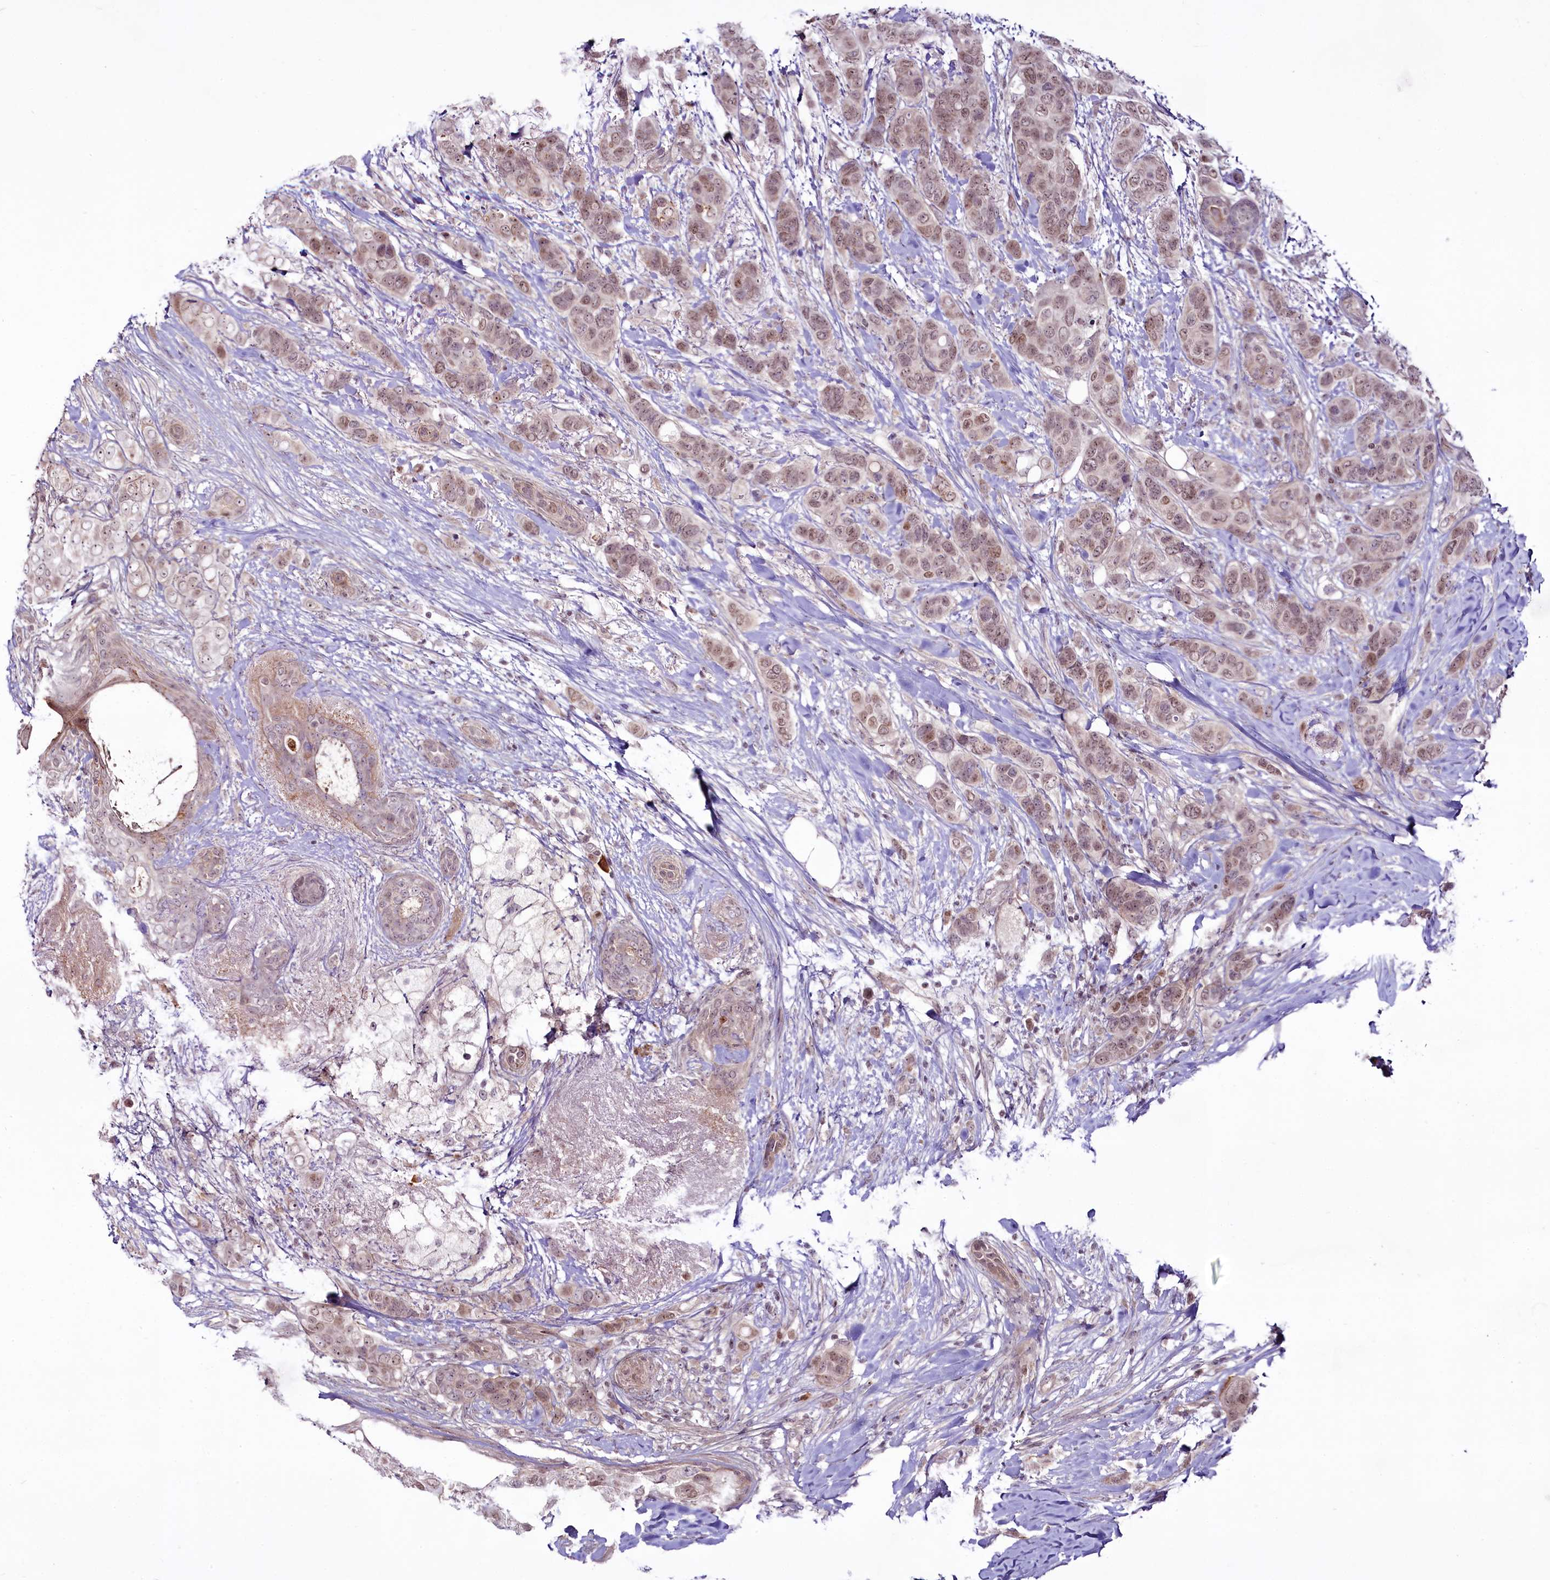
{"staining": {"intensity": "weak", "quantity": ">75%", "location": "nuclear"}, "tissue": "breast cancer", "cell_type": "Tumor cells", "image_type": "cancer", "snomed": [{"axis": "morphology", "description": "Lobular carcinoma"}, {"axis": "topography", "description": "Breast"}], "caption": "Immunohistochemical staining of breast lobular carcinoma shows low levels of weak nuclear protein staining in approximately >75% of tumor cells.", "gene": "RSBN1", "patient": {"sex": "female", "age": 51}}